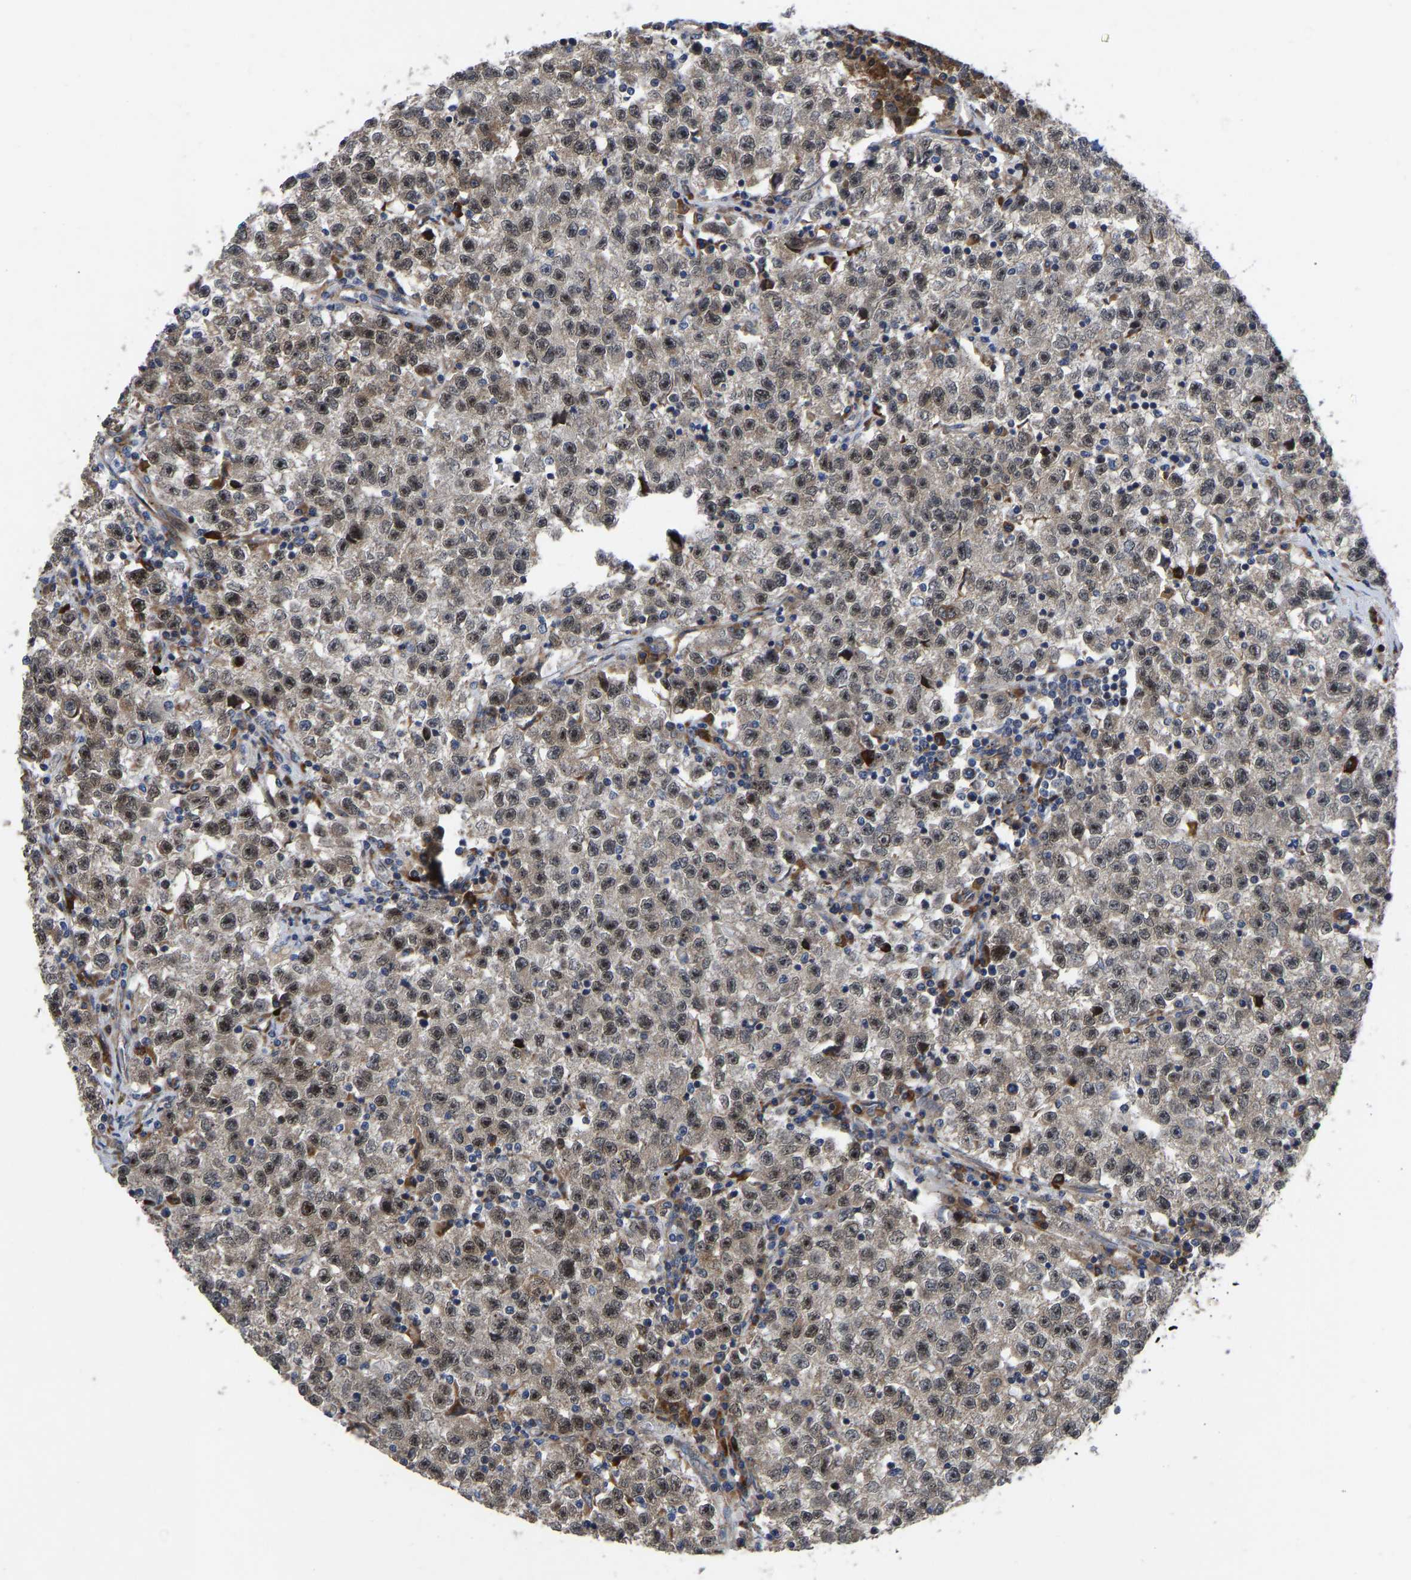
{"staining": {"intensity": "moderate", "quantity": ">75%", "location": "cytoplasmic/membranous,nuclear"}, "tissue": "testis cancer", "cell_type": "Tumor cells", "image_type": "cancer", "snomed": [{"axis": "morphology", "description": "Seminoma, NOS"}, {"axis": "topography", "description": "Testis"}], "caption": "This image exhibits immunohistochemistry (IHC) staining of human testis cancer, with medium moderate cytoplasmic/membranous and nuclear expression in approximately >75% of tumor cells.", "gene": "TMEM38B", "patient": {"sex": "male", "age": 22}}